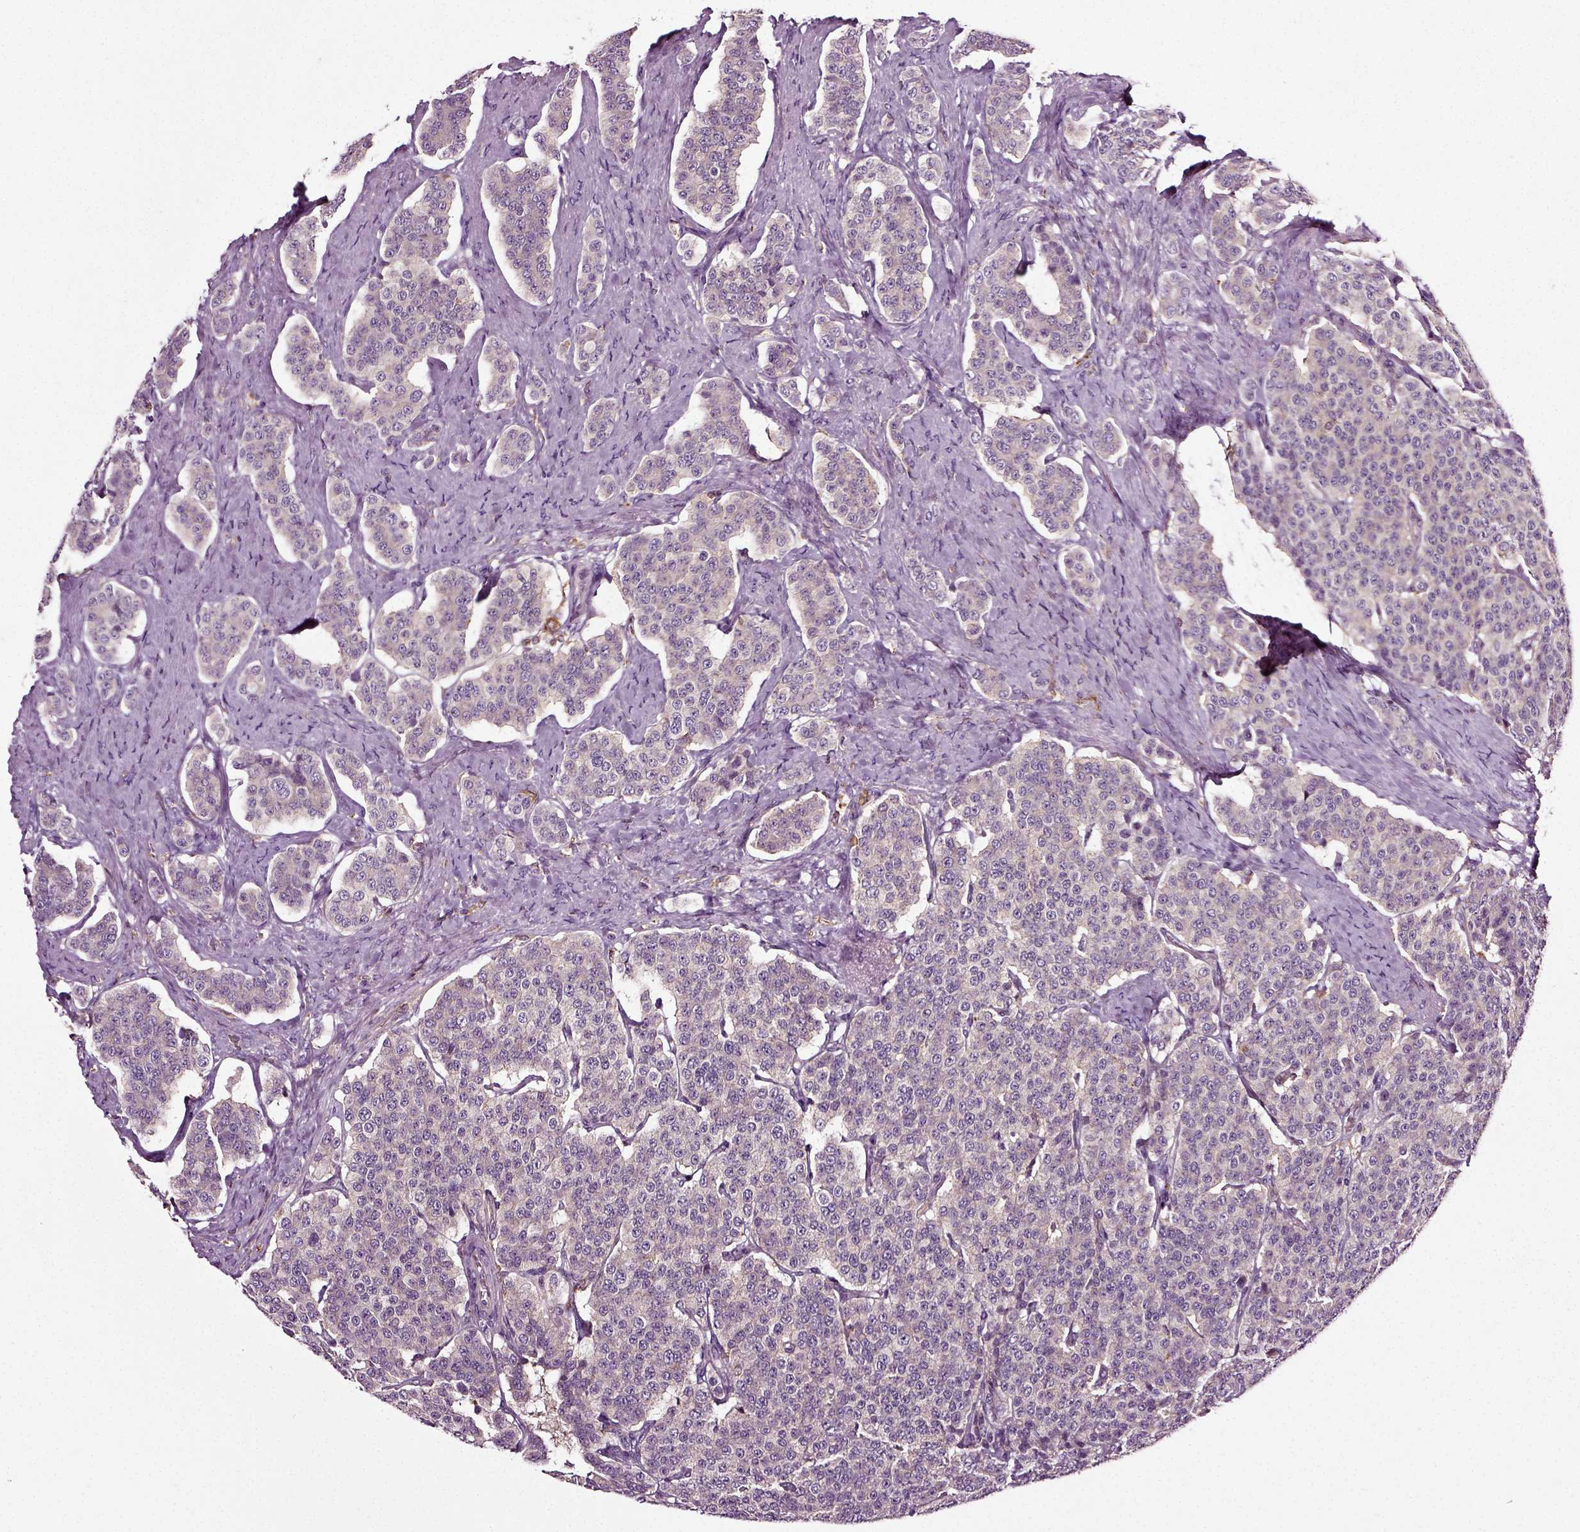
{"staining": {"intensity": "negative", "quantity": "none", "location": "none"}, "tissue": "carcinoid", "cell_type": "Tumor cells", "image_type": "cancer", "snomed": [{"axis": "morphology", "description": "Carcinoid, malignant, NOS"}, {"axis": "topography", "description": "Small intestine"}], "caption": "IHC of human carcinoid reveals no positivity in tumor cells.", "gene": "RHOF", "patient": {"sex": "female", "age": 58}}